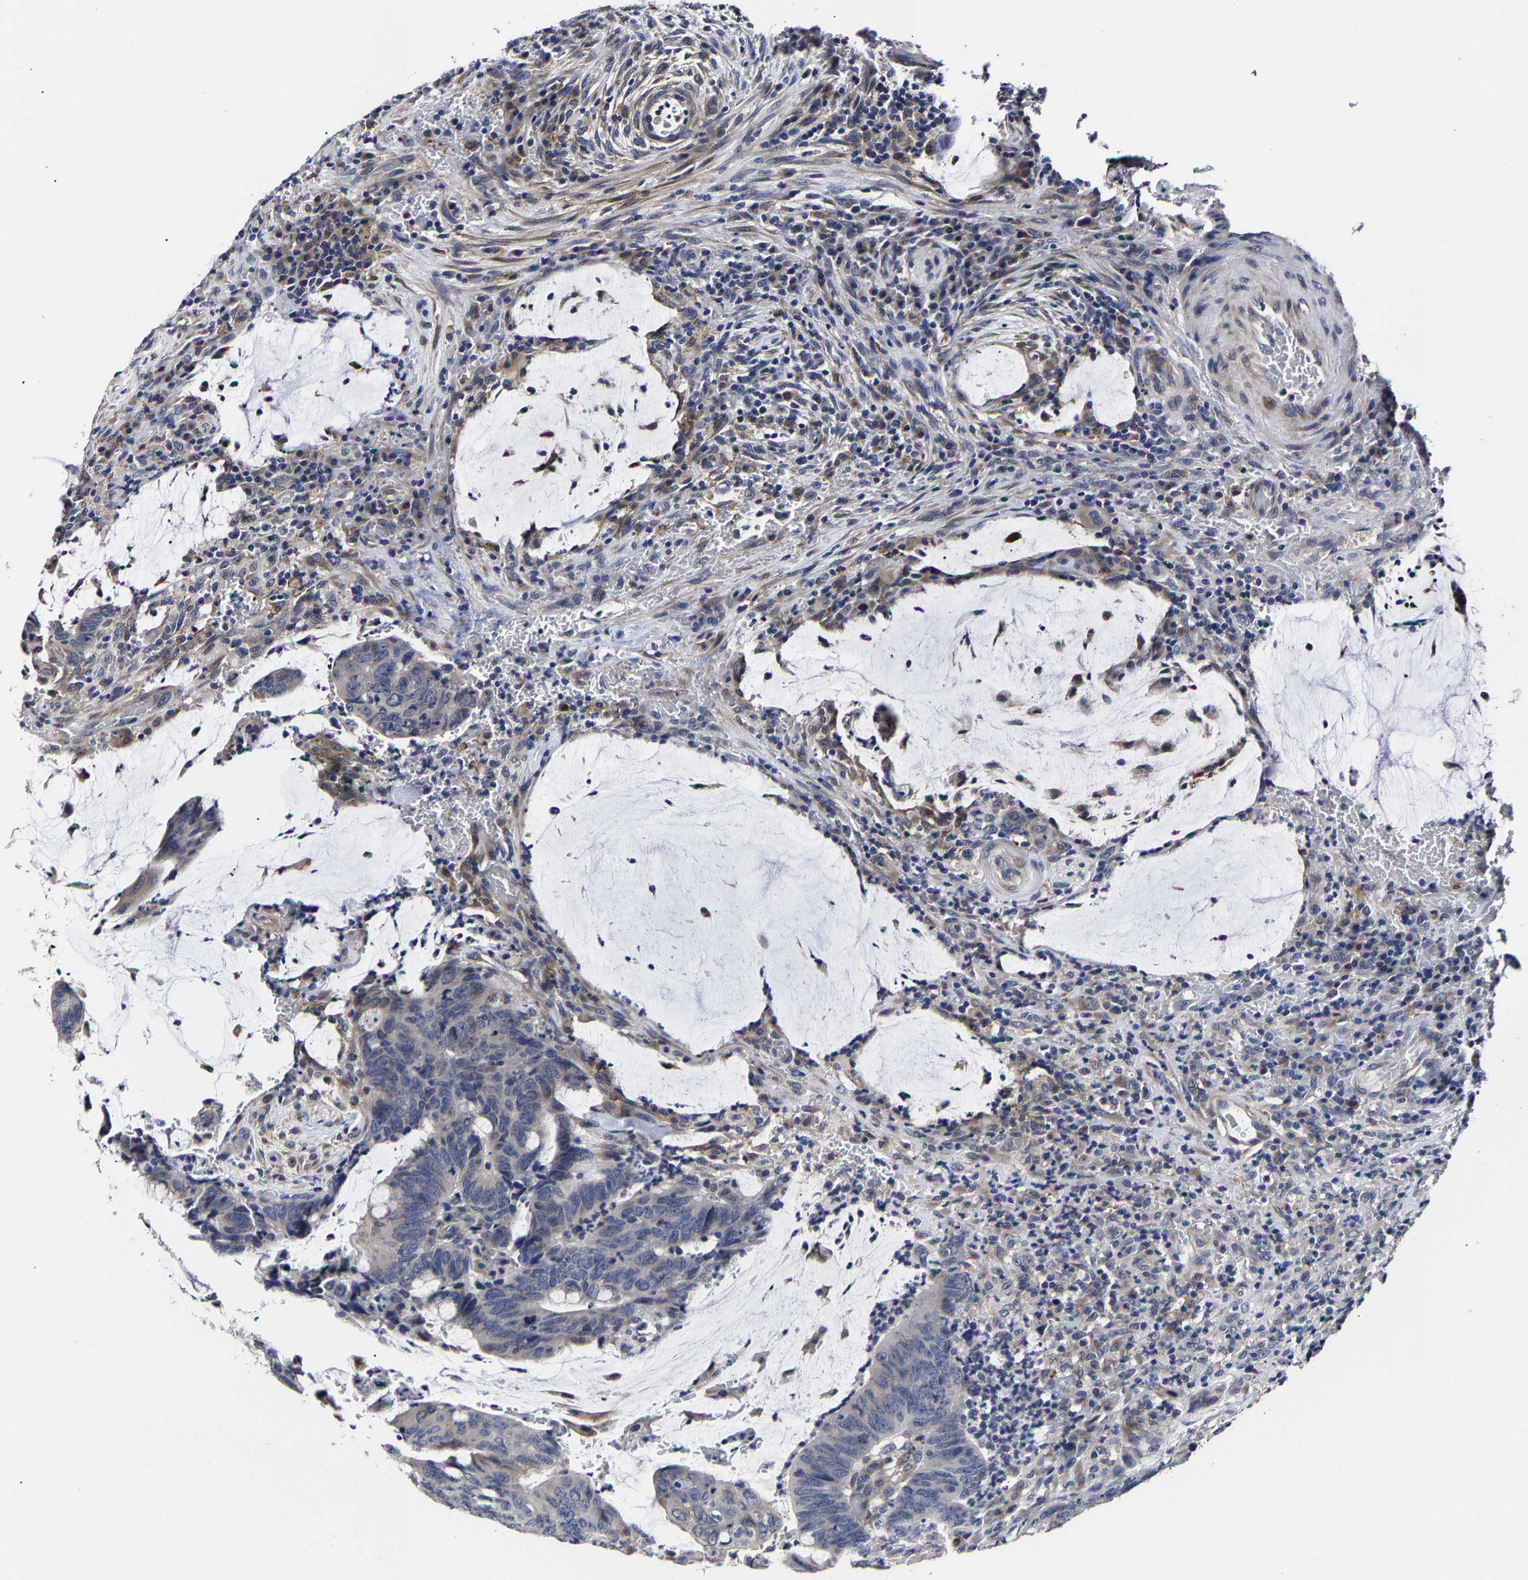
{"staining": {"intensity": "negative", "quantity": "none", "location": "none"}, "tissue": "colorectal cancer", "cell_type": "Tumor cells", "image_type": "cancer", "snomed": [{"axis": "morphology", "description": "Normal tissue, NOS"}, {"axis": "morphology", "description": "Adenocarcinoma, NOS"}, {"axis": "topography", "description": "Rectum"}, {"axis": "topography", "description": "Peripheral nerve tissue"}], "caption": "Immunohistochemical staining of colorectal cancer (adenocarcinoma) displays no significant positivity in tumor cells.", "gene": "AASS", "patient": {"sex": "male", "age": 92}}